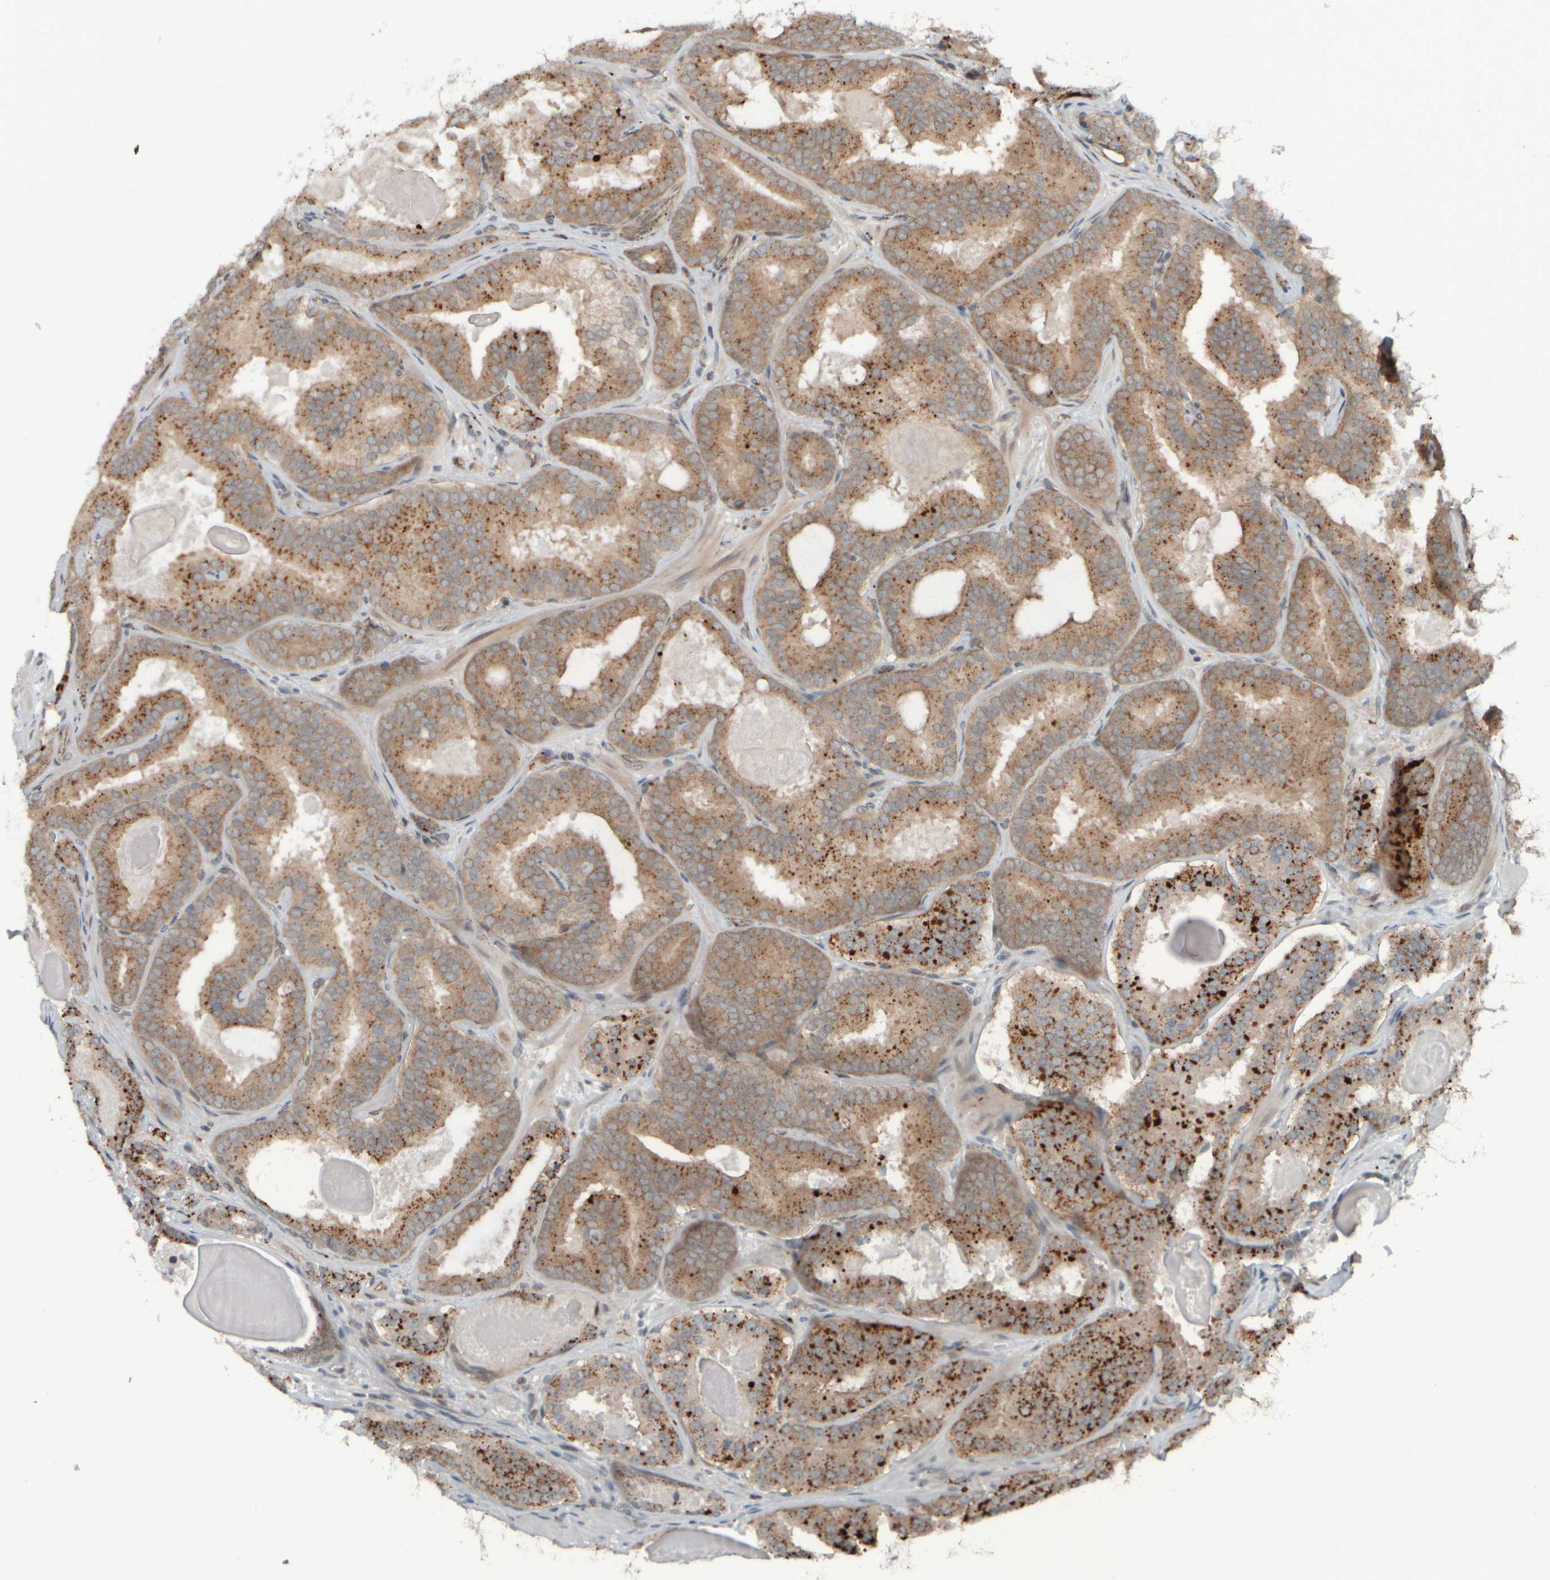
{"staining": {"intensity": "moderate", "quantity": ">75%", "location": "cytoplasmic/membranous"}, "tissue": "prostate cancer", "cell_type": "Tumor cells", "image_type": "cancer", "snomed": [{"axis": "morphology", "description": "Adenocarcinoma, High grade"}, {"axis": "topography", "description": "Prostate"}], "caption": "This photomicrograph reveals immunohistochemistry staining of high-grade adenocarcinoma (prostate), with medium moderate cytoplasmic/membranous positivity in approximately >75% of tumor cells.", "gene": "GIGYF1", "patient": {"sex": "male", "age": 60}}